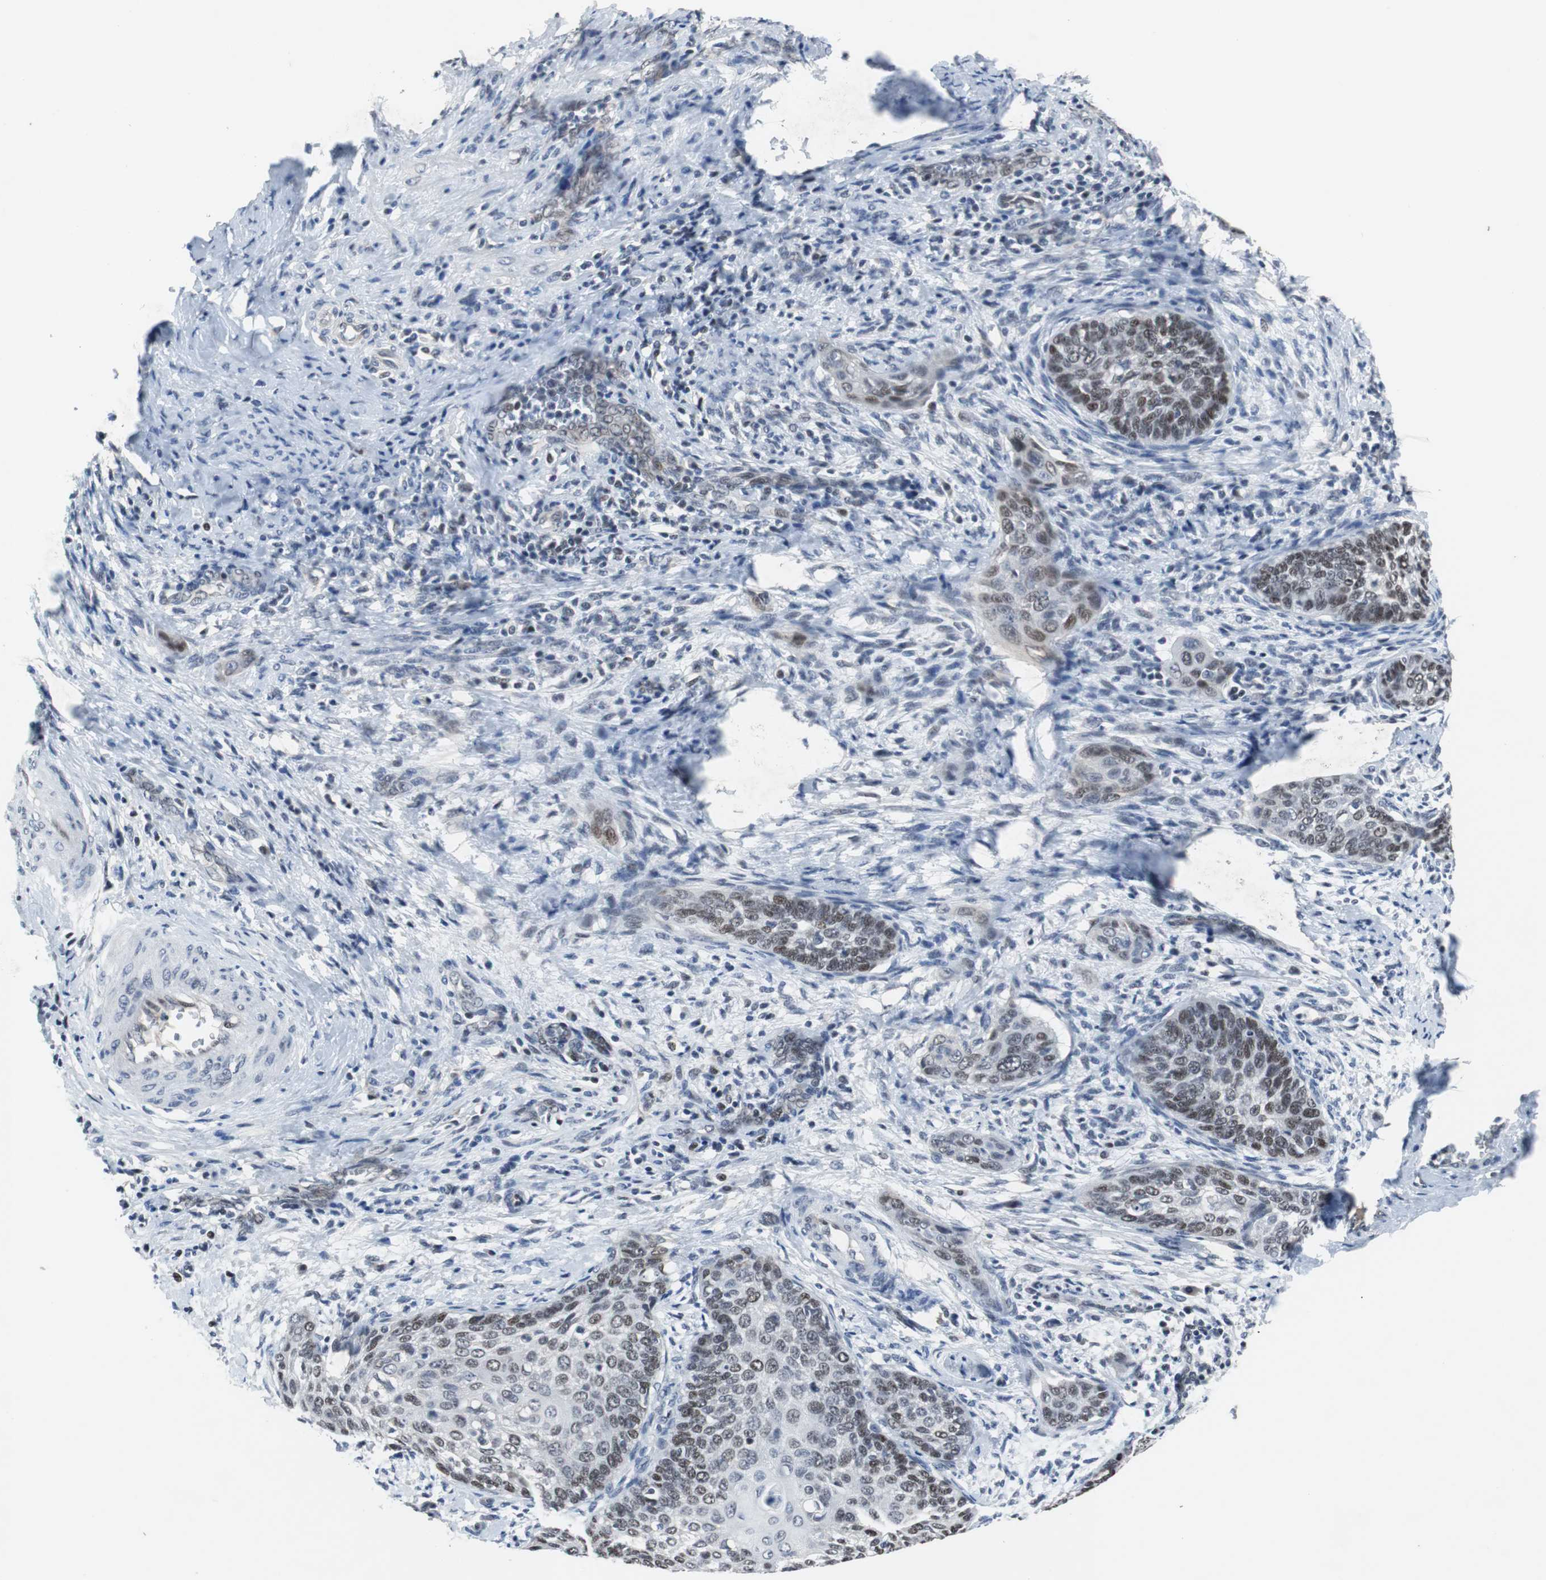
{"staining": {"intensity": "weak", "quantity": "25%-75%", "location": "nuclear"}, "tissue": "cervical cancer", "cell_type": "Tumor cells", "image_type": "cancer", "snomed": [{"axis": "morphology", "description": "Squamous cell carcinoma, NOS"}, {"axis": "topography", "description": "Cervix"}], "caption": "Cervical cancer (squamous cell carcinoma) tissue displays weak nuclear expression in approximately 25%-75% of tumor cells, visualized by immunohistochemistry.", "gene": "TP63", "patient": {"sex": "female", "age": 33}}